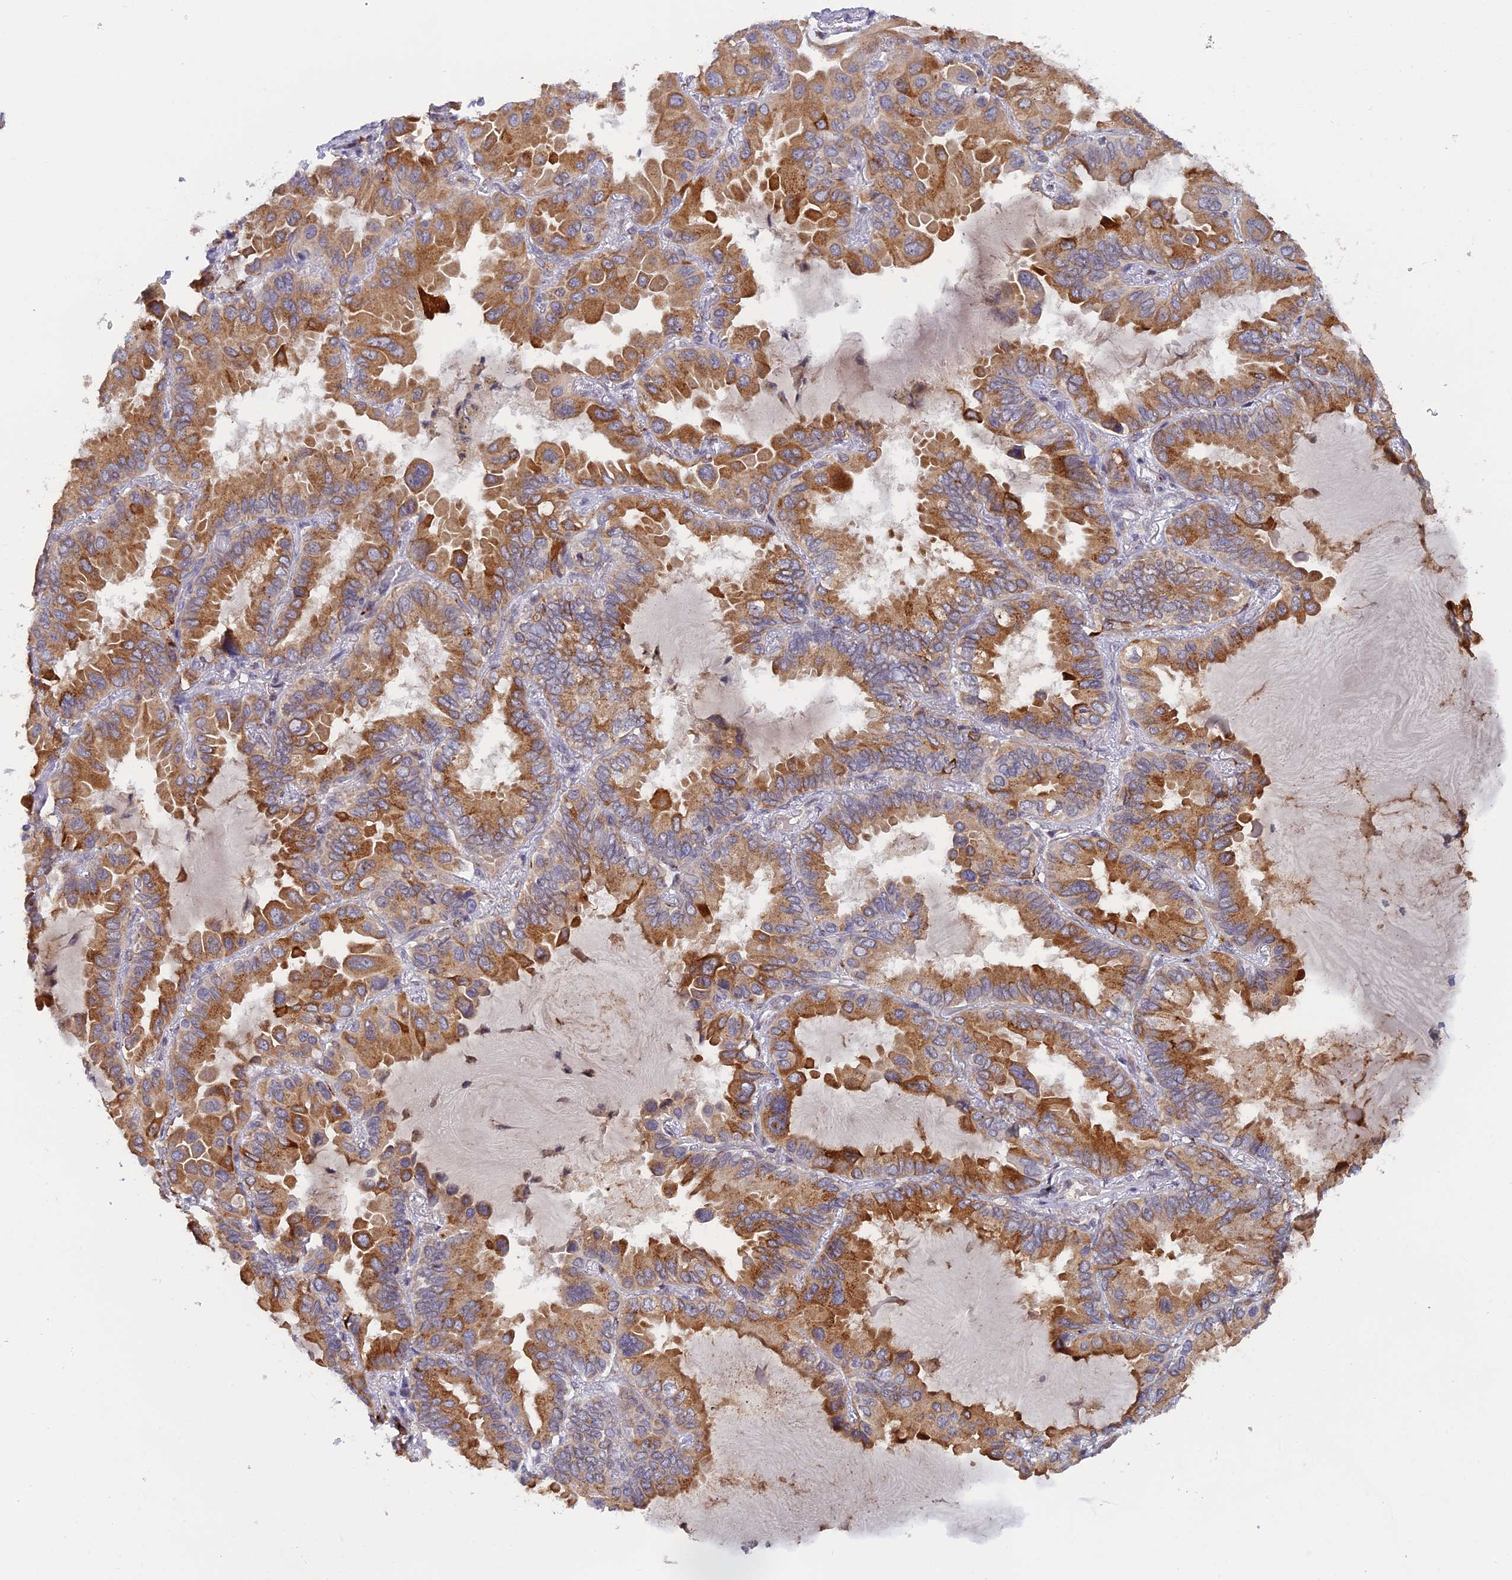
{"staining": {"intensity": "moderate", "quantity": ">75%", "location": "cytoplasmic/membranous"}, "tissue": "lung cancer", "cell_type": "Tumor cells", "image_type": "cancer", "snomed": [{"axis": "morphology", "description": "Adenocarcinoma, NOS"}, {"axis": "topography", "description": "Lung"}], "caption": "High-power microscopy captured an immunohistochemistry photomicrograph of lung cancer (adenocarcinoma), revealing moderate cytoplasmic/membranous positivity in approximately >75% of tumor cells. Immunohistochemistry (ihc) stains the protein of interest in brown and the nuclei are stained blue.", "gene": "SNX17", "patient": {"sex": "male", "age": 64}}